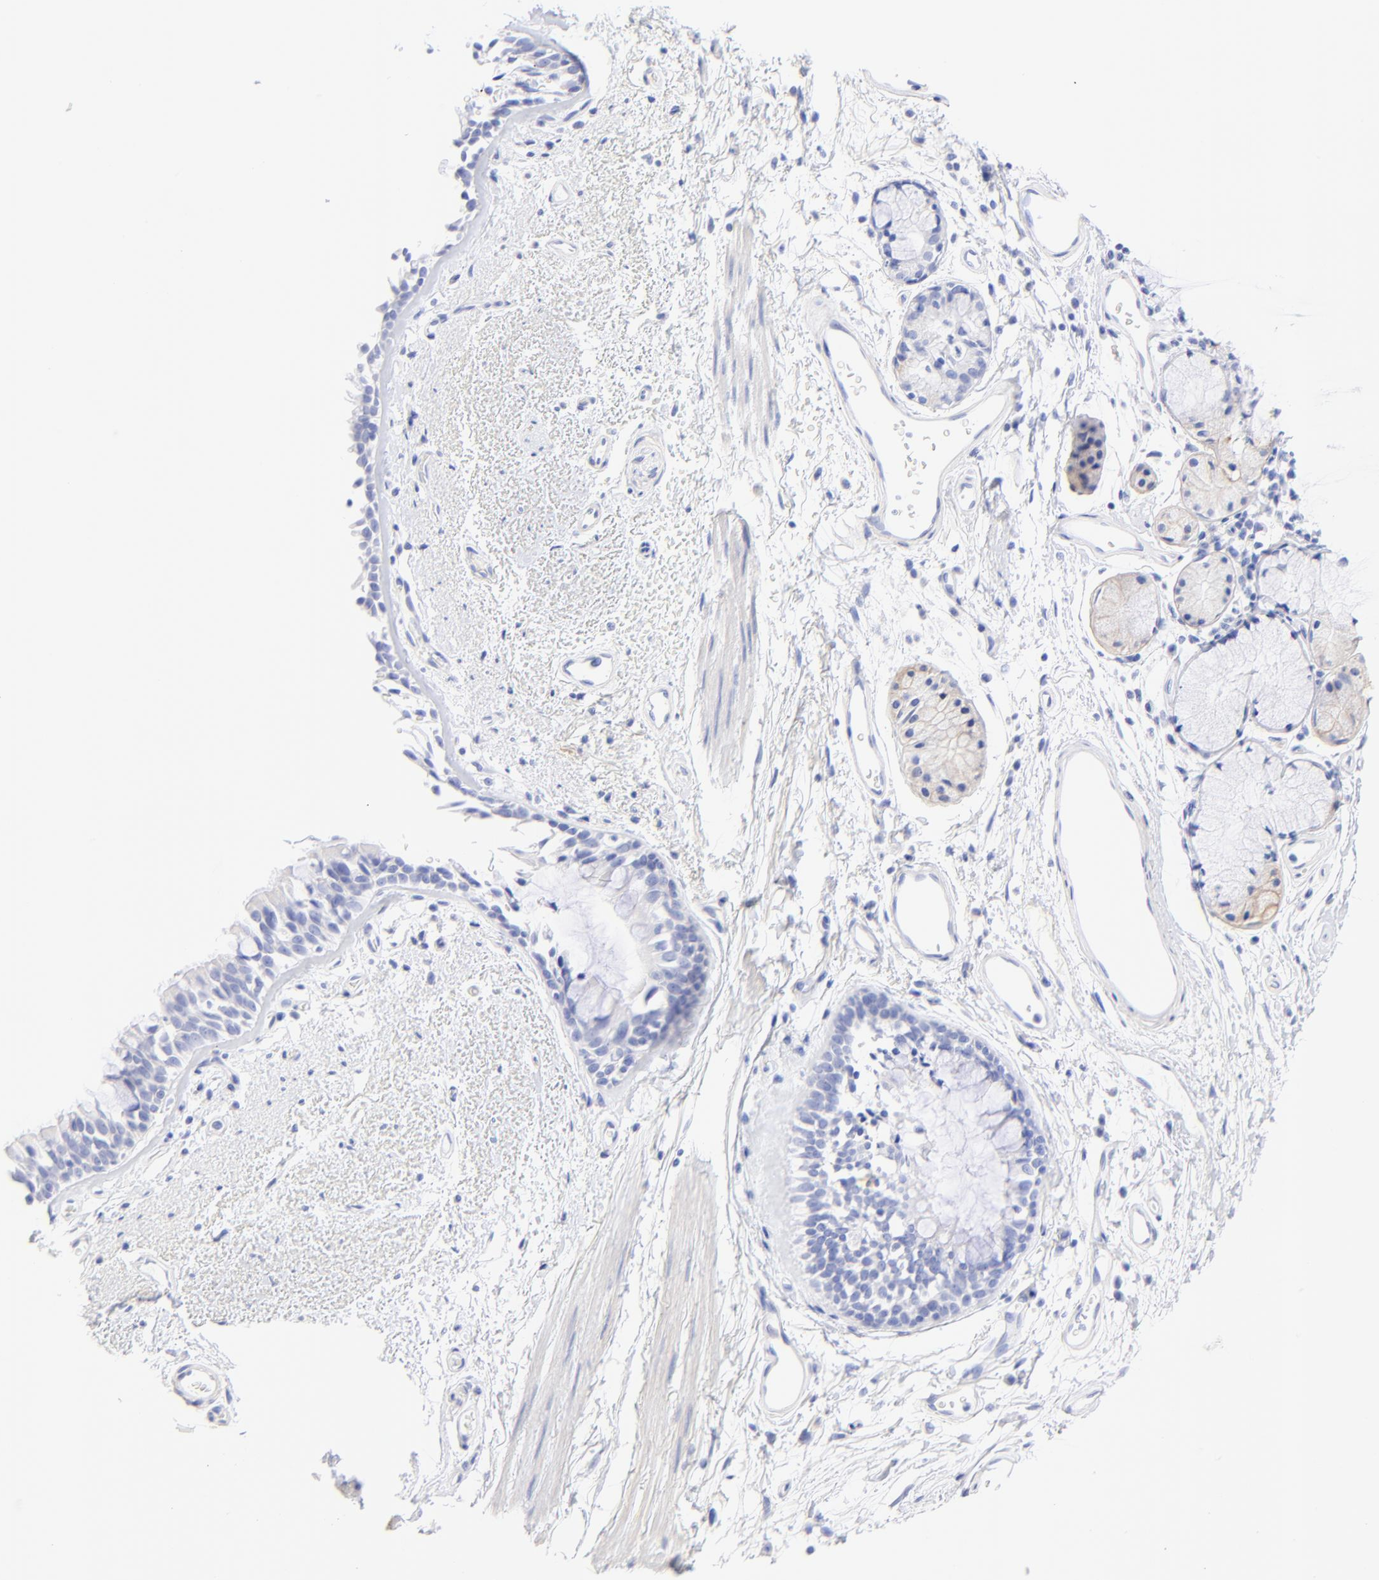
{"staining": {"intensity": "negative", "quantity": "none", "location": "none"}, "tissue": "bronchus", "cell_type": "Respiratory epithelial cells", "image_type": "normal", "snomed": [{"axis": "morphology", "description": "Normal tissue, NOS"}, {"axis": "morphology", "description": "Adenocarcinoma, NOS"}, {"axis": "topography", "description": "Bronchus"}, {"axis": "topography", "description": "Lung"}], "caption": "Immunohistochemistry histopathology image of benign human bronchus stained for a protein (brown), which exhibits no staining in respiratory epithelial cells.", "gene": "C1QTNF6", "patient": {"sex": "male", "age": 71}}